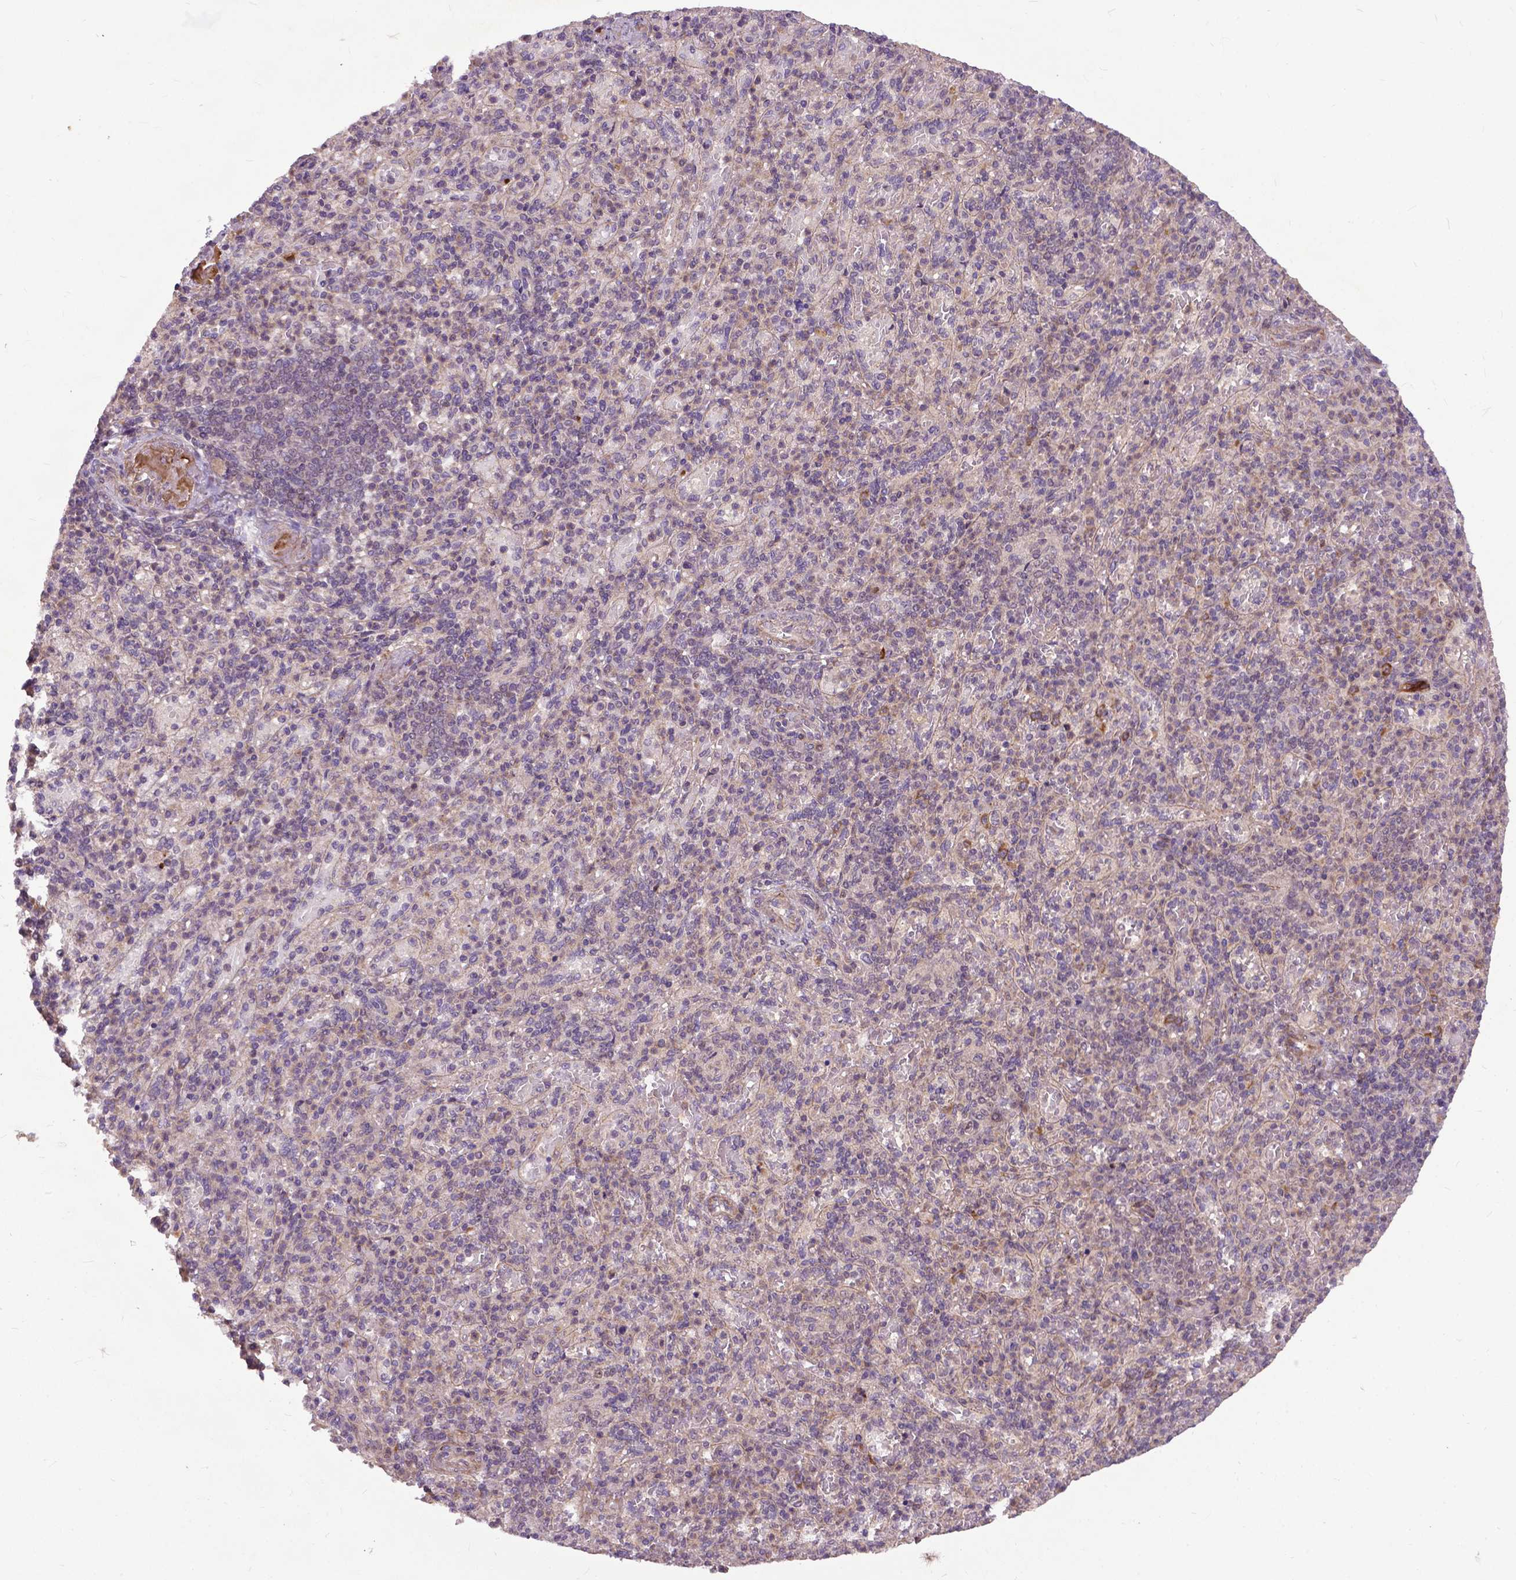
{"staining": {"intensity": "moderate", "quantity": "<25%", "location": "cytoplasmic/membranous"}, "tissue": "spleen", "cell_type": "Cells in red pulp", "image_type": "normal", "snomed": [{"axis": "morphology", "description": "Normal tissue, NOS"}, {"axis": "topography", "description": "Spleen"}], "caption": "Spleen stained for a protein shows moderate cytoplasmic/membranous positivity in cells in red pulp. (DAB = brown stain, brightfield microscopy at high magnification).", "gene": "PARP3", "patient": {"sex": "female", "age": 74}}